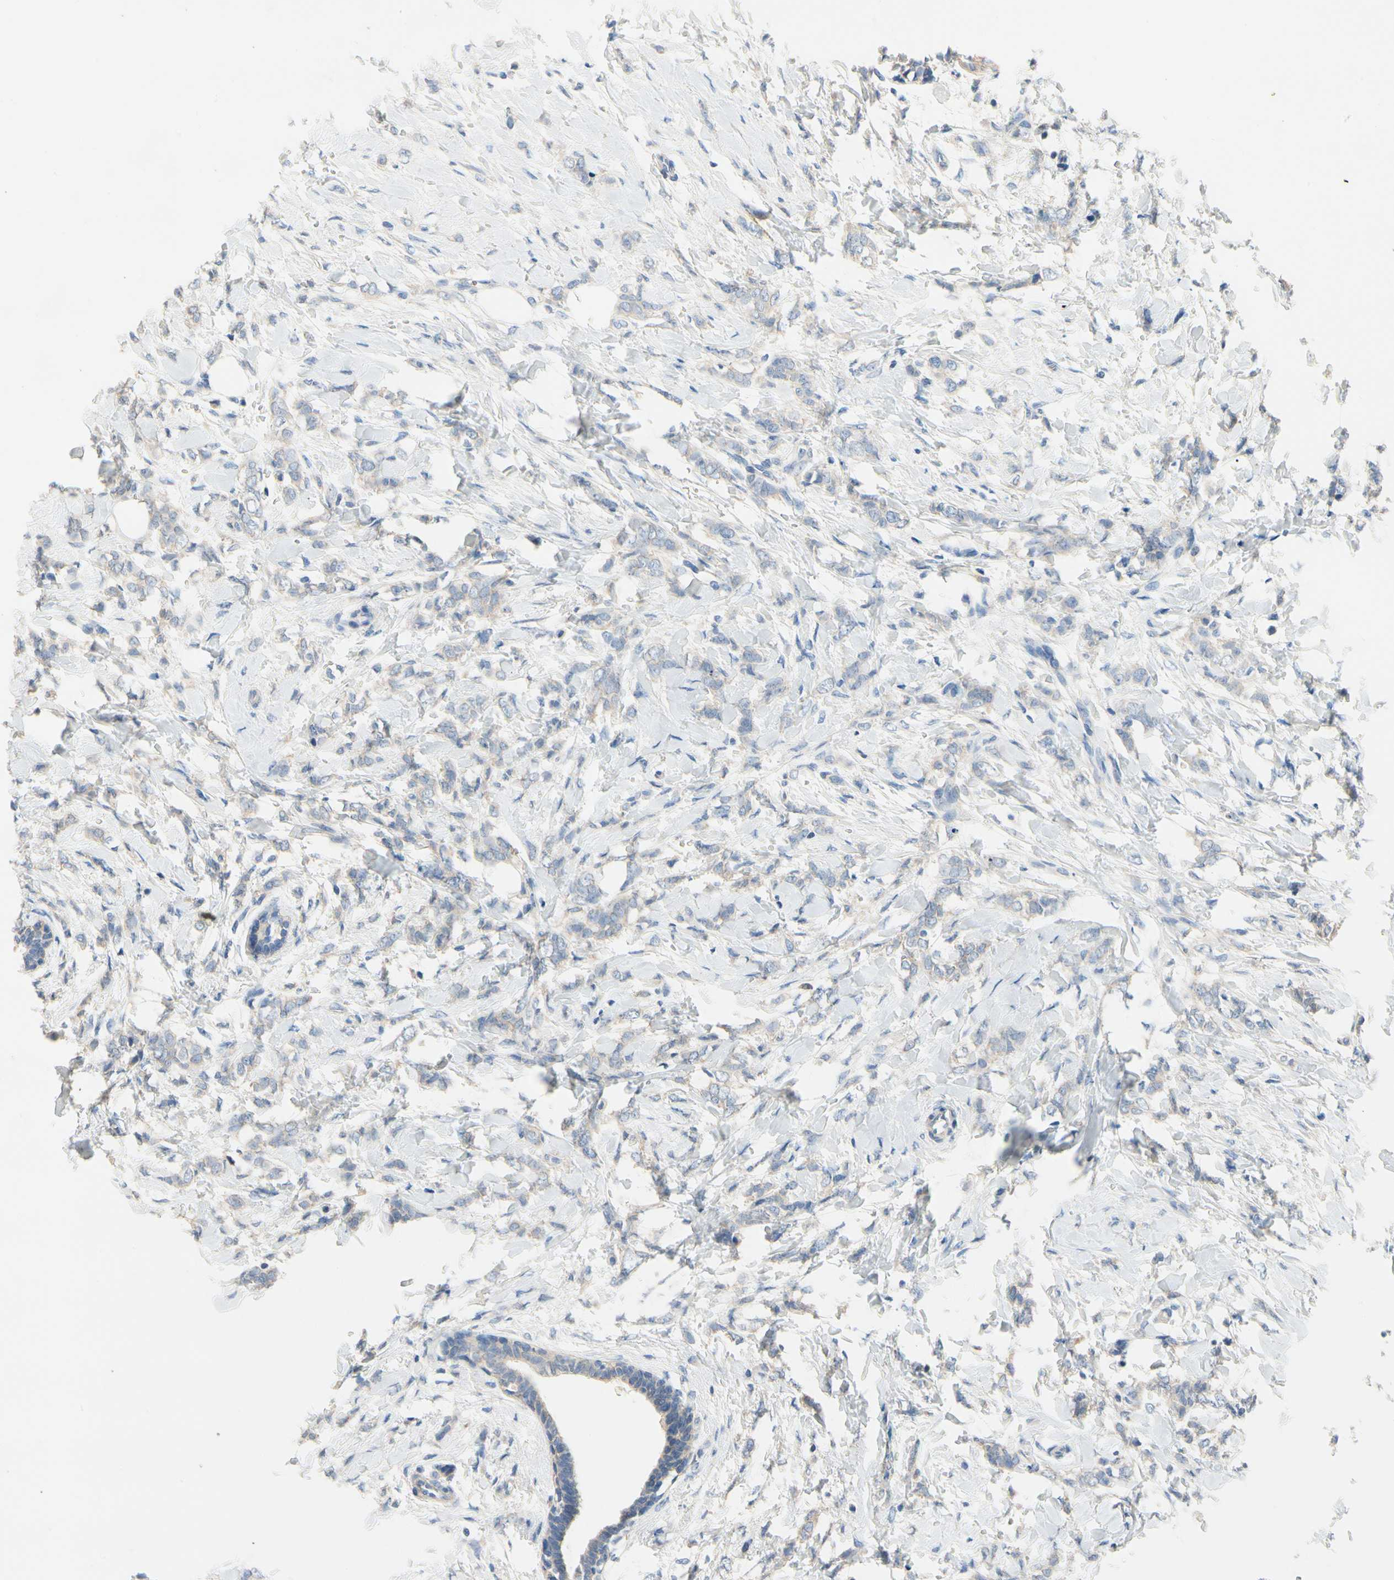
{"staining": {"intensity": "weak", "quantity": "<25%", "location": "cytoplasmic/membranous"}, "tissue": "breast cancer", "cell_type": "Tumor cells", "image_type": "cancer", "snomed": [{"axis": "morphology", "description": "Lobular carcinoma, in situ"}, {"axis": "morphology", "description": "Lobular carcinoma"}, {"axis": "topography", "description": "Breast"}], "caption": "High power microscopy image of an immunohistochemistry (IHC) micrograph of breast cancer, revealing no significant positivity in tumor cells.", "gene": "CA14", "patient": {"sex": "female", "age": 41}}